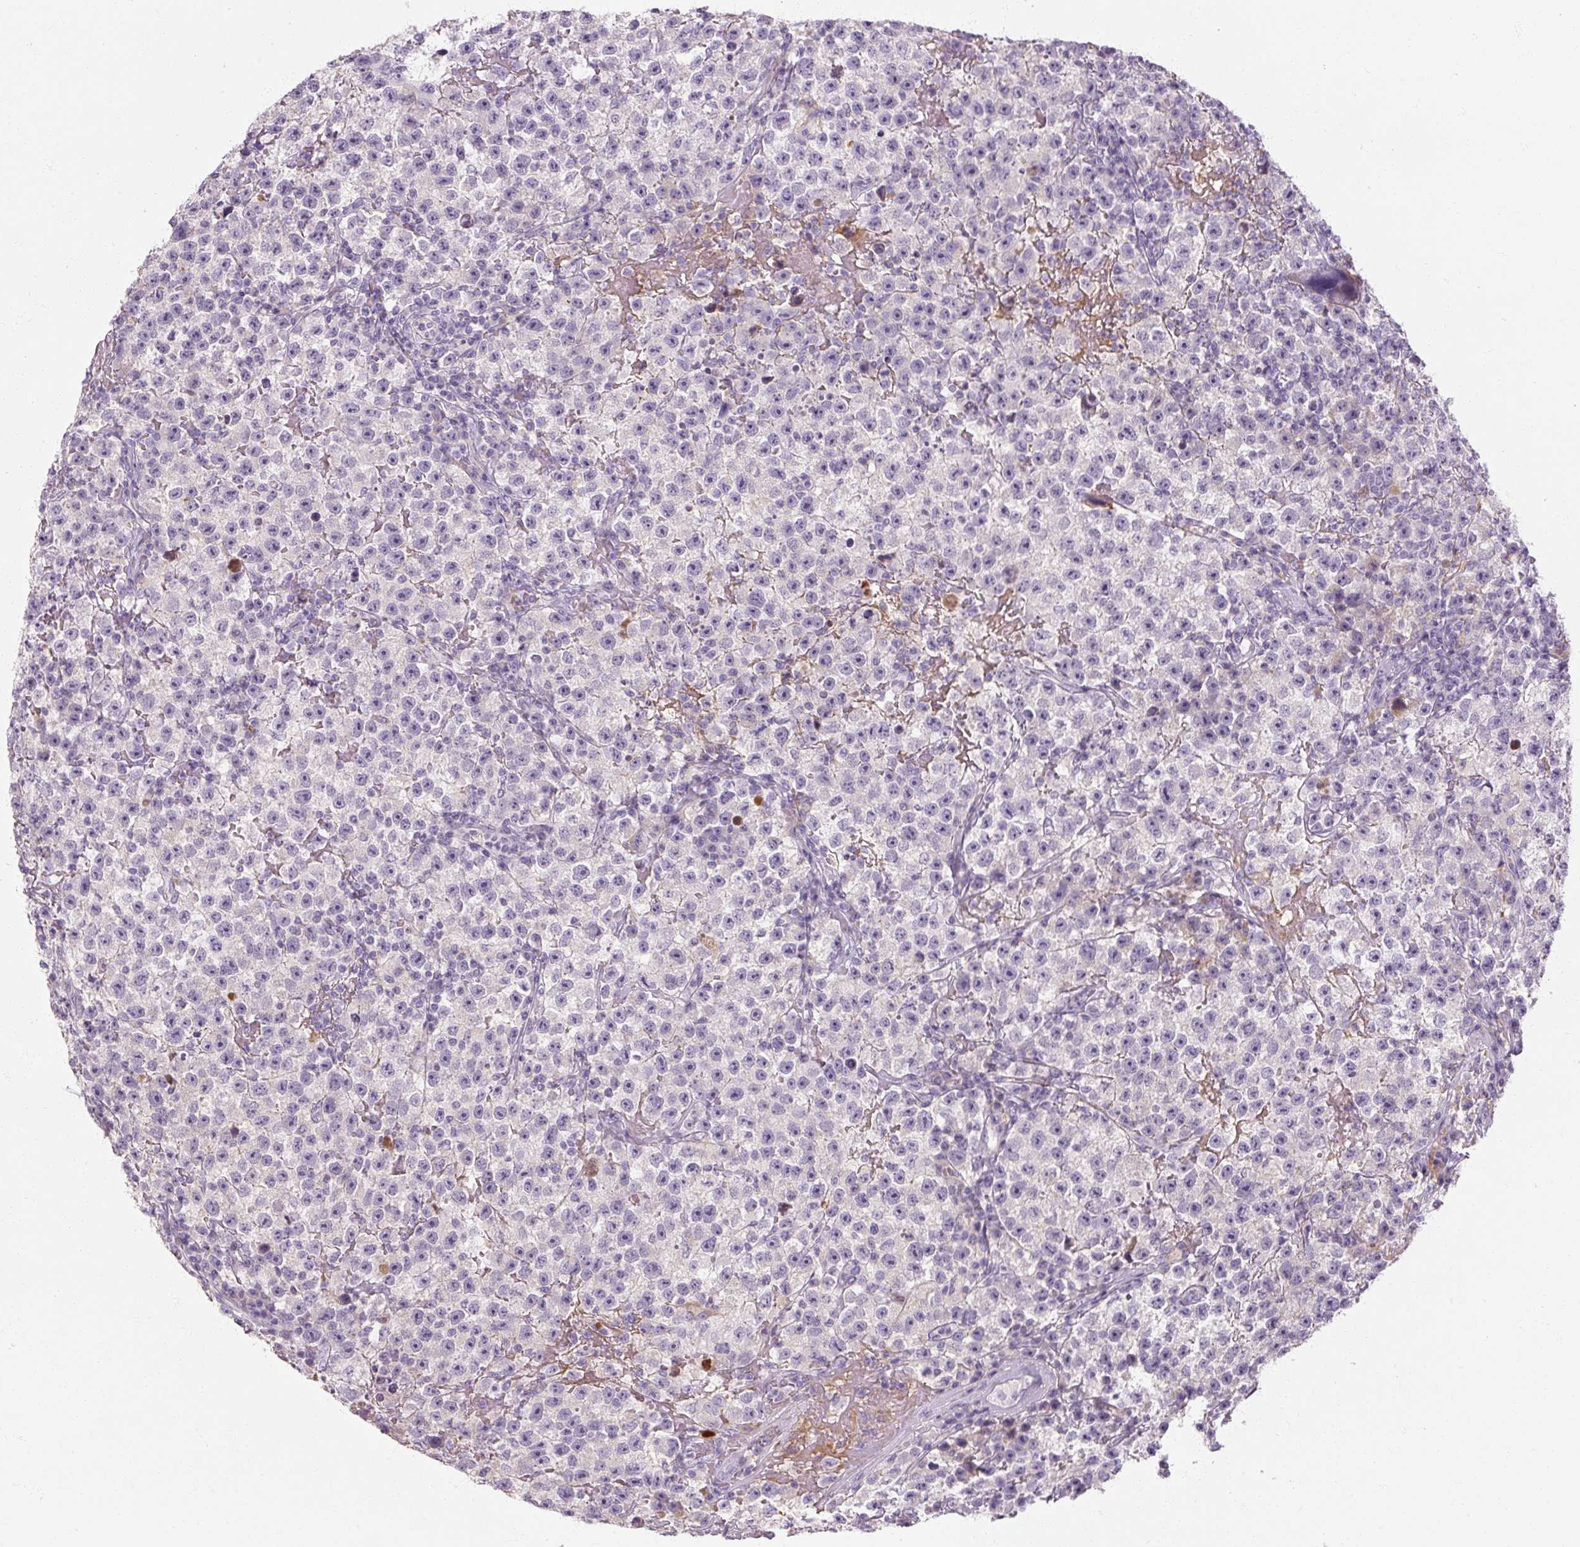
{"staining": {"intensity": "negative", "quantity": "none", "location": "none"}, "tissue": "testis cancer", "cell_type": "Tumor cells", "image_type": "cancer", "snomed": [{"axis": "morphology", "description": "Seminoma, NOS"}, {"axis": "topography", "description": "Testis"}], "caption": "Tumor cells are negative for protein expression in human testis seminoma.", "gene": "NFE2L3", "patient": {"sex": "male", "age": 22}}